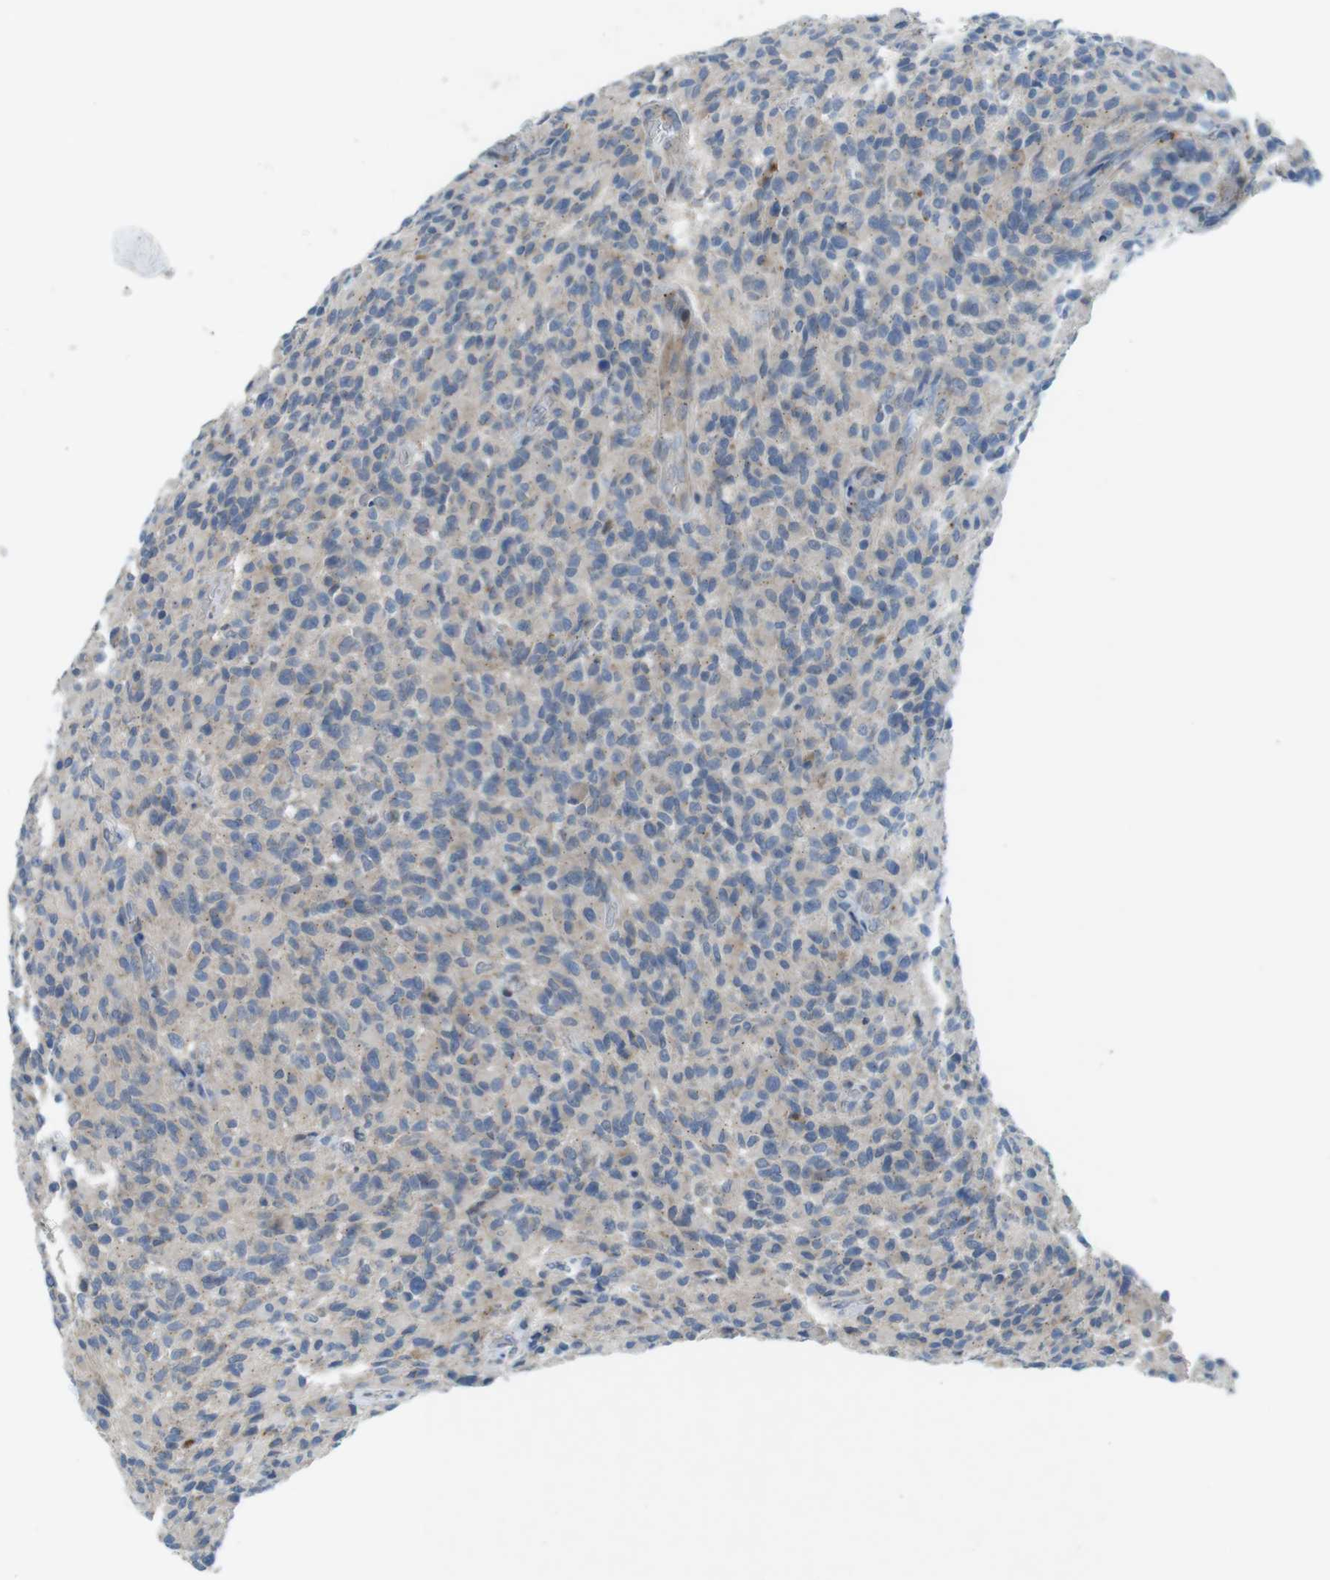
{"staining": {"intensity": "weak", "quantity": "25%-75%", "location": "cytoplasmic/membranous"}, "tissue": "glioma", "cell_type": "Tumor cells", "image_type": "cancer", "snomed": [{"axis": "morphology", "description": "Glioma, malignant, High grade"}, {"axis": "topography", "description": "Brain"}], "caption": "Protein staining of glioma tissue shows weak cytoplasmic/membranous expression in about 25%-75% of tumor cells.", "gene": "TYW1", "patient": {"sex": "male", "age": 71}}